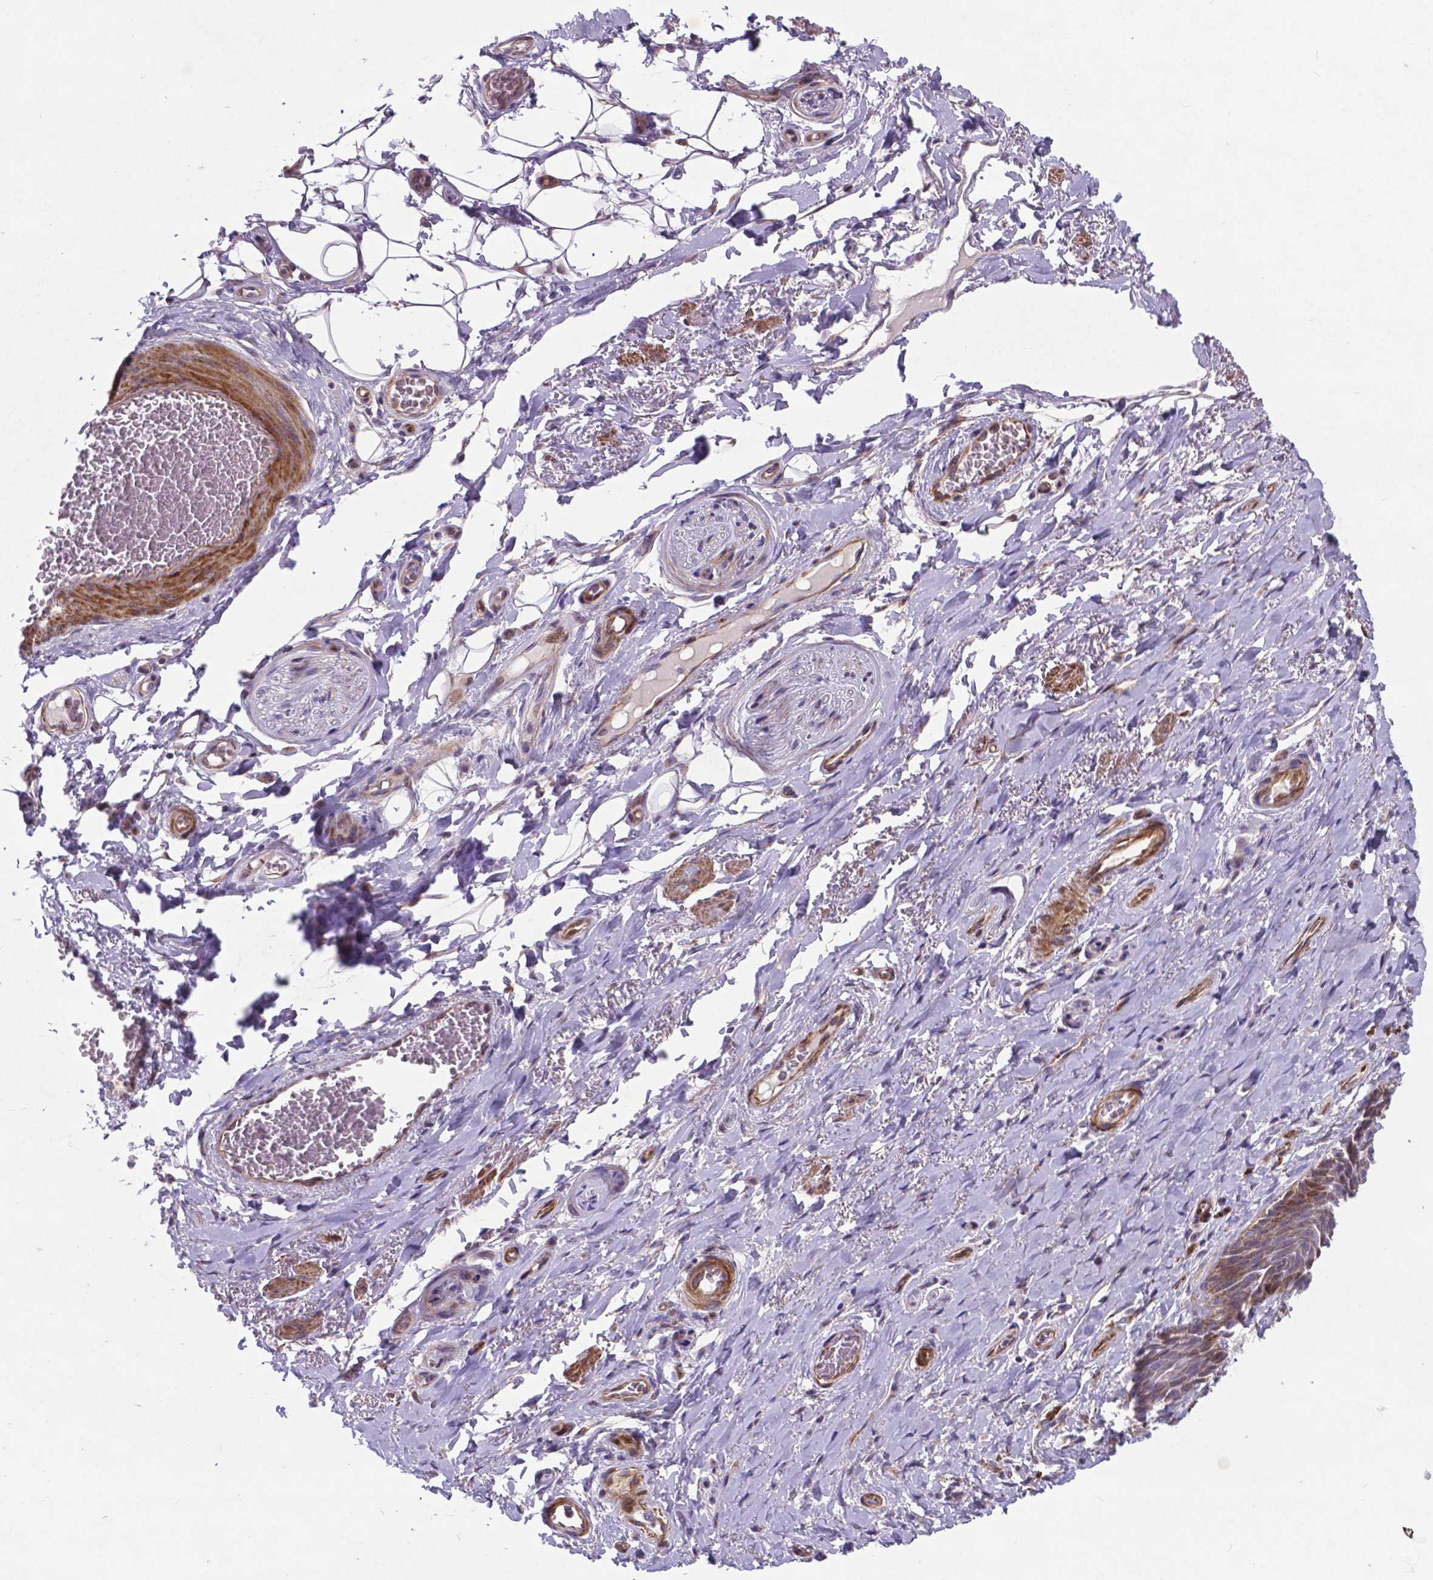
{"staining": {"intensity": "weak", "quantity": "<25%", "location": "nuclear"}, "tissue": "adipose tissue", "cell_type": "Adipocytes", "image_type": "normal", "snomed": [{"axis": "morphology", "description": "Normal tissue, NOS"}, {"axis": "topography", "description": "Anal"}, {"axis": "topography", "description": "Peripheral nerve tissue"}], "caption": "DAB (3,3'-diaminobenzidine) immunohistochemical staining of benign human adipose tissue displays no significant staining in adipocytes.", "gene": "PFKFB4", "patient": {"sex": "male", "age": 53}}